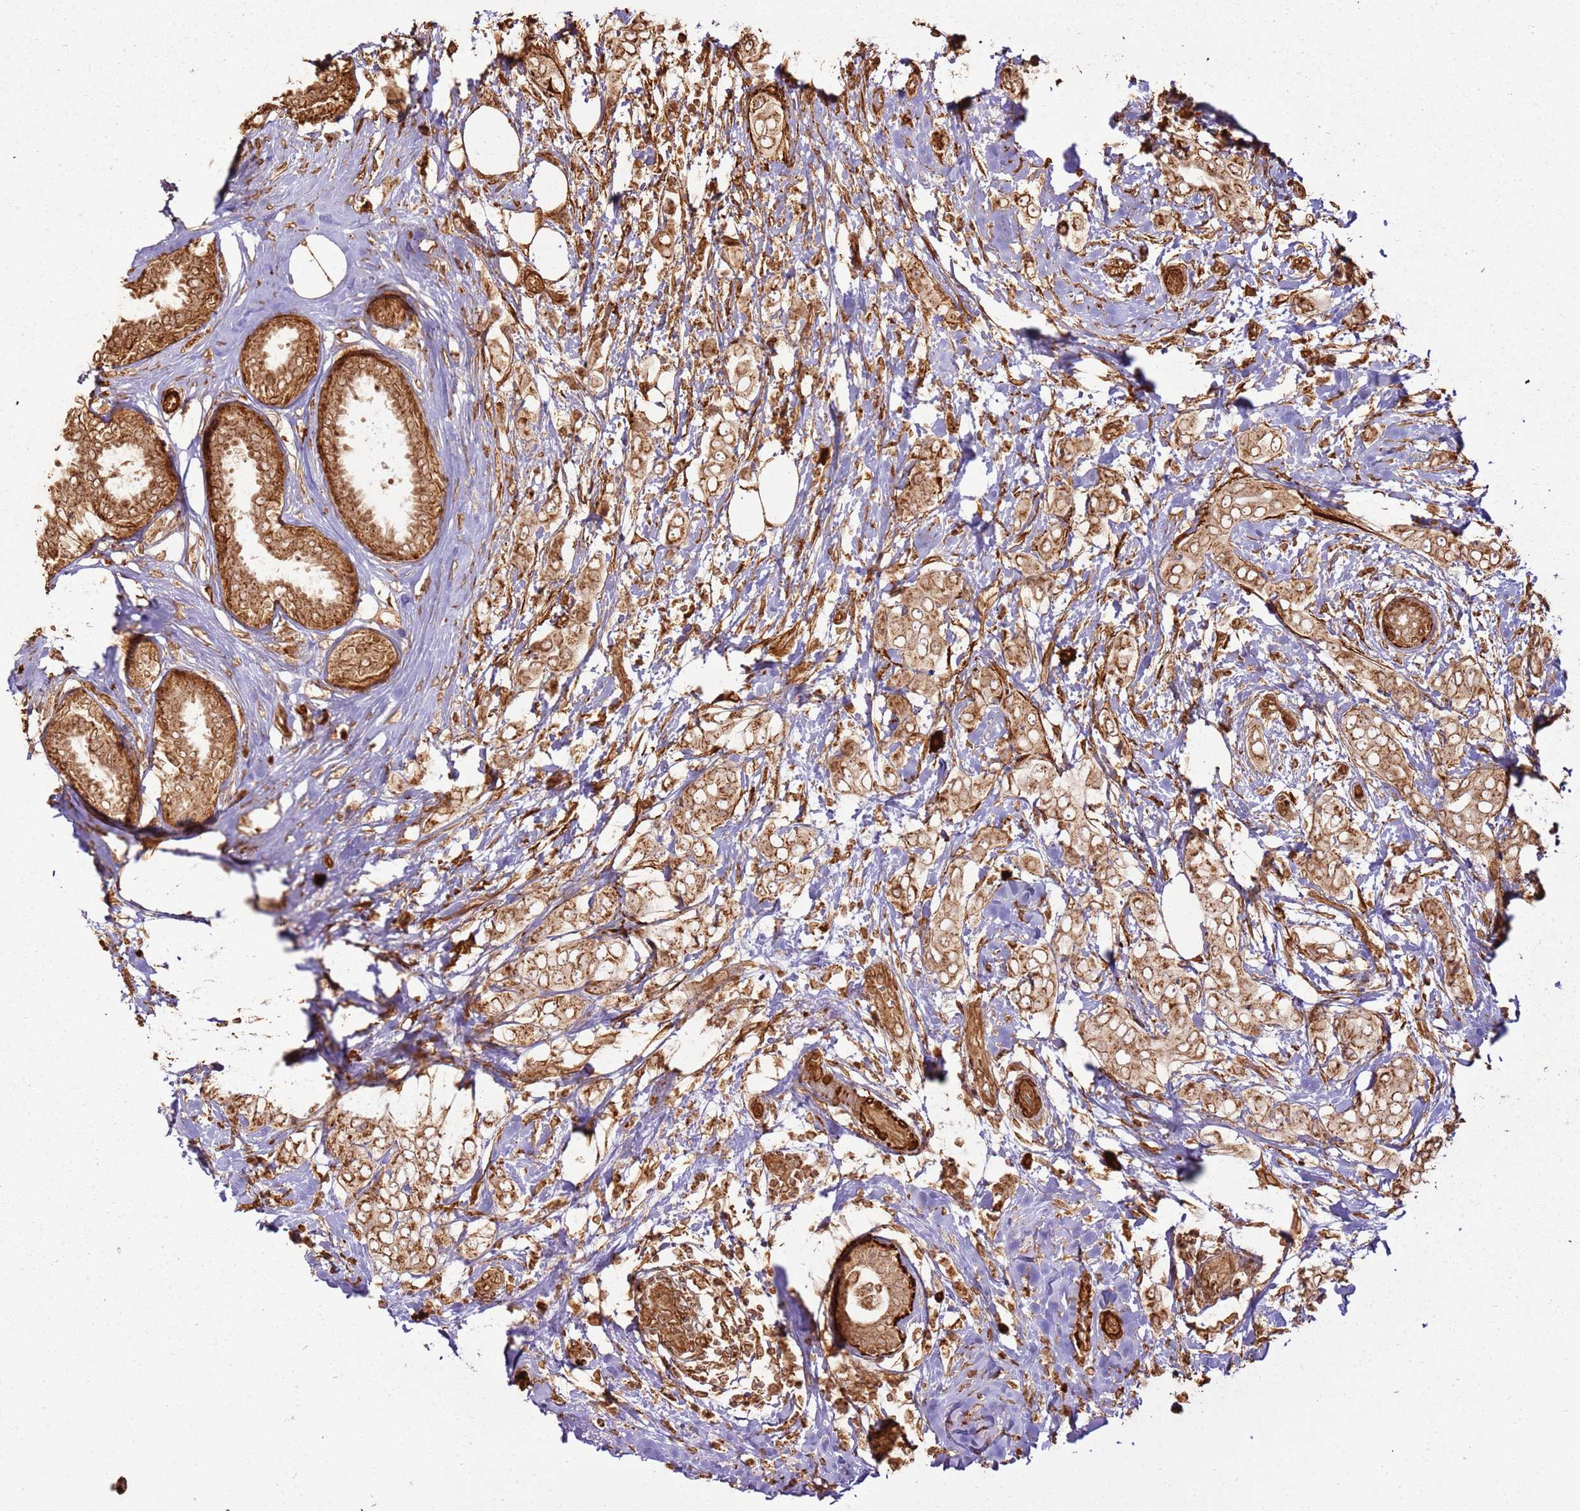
{"staining": {"intensity": "moderate", "quantity": ">75%", "location": "cytoplasmic/membranous"}, "tissue": "breast cancer", "cell_type": "Tumor cells", "image_type": "cancer", "snomed": [{"axis": "morphology", "description": "Lobular carcinoma"}, {"axis": "topography", "description": "Breast"}], "caption": "Breast lobular carcinoma was stained to show a protein in brown. There is medium levels of moderate cytoplasmic/membranous staining in approximately >75% of tumor cells.", "gene": "DDX59", "patient": {"sex": "female", "age": 51}}